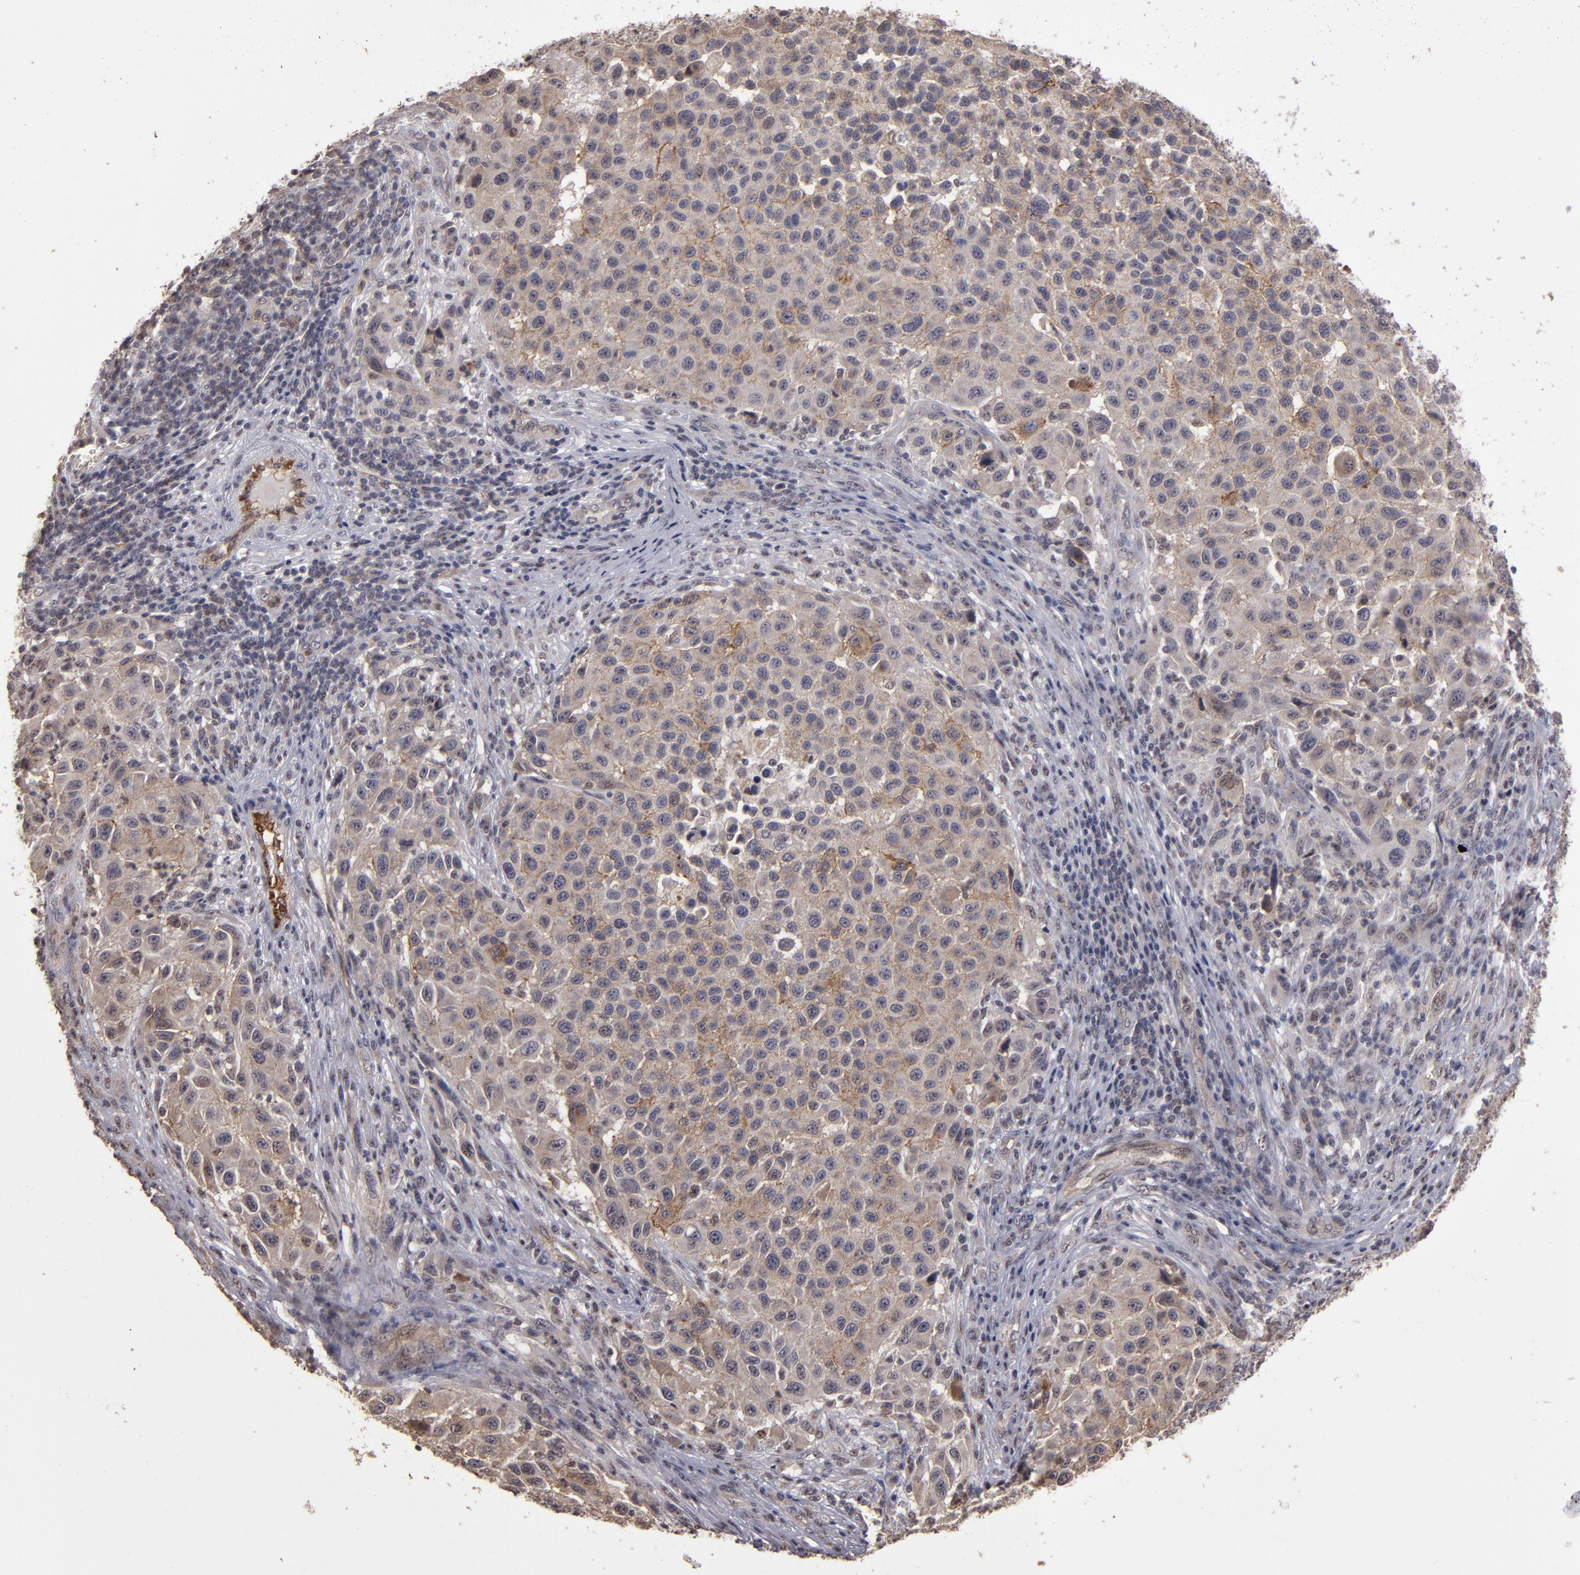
{"staining": {"intensity": "moderate", "quantity": ">75%", "location": "cytoplasmic/membranous"}, "tissue": "melanoma", "cell_type": "Tumor cells", "image_type": "cancer", "snomed": [{"axis": "morphology", "description": "Malignant melanoma, Metastatic site"}, {"axis": "topography", "description": "Lymph node"}], "caption": "A brown stain labels moderate cytoplasmic/membranous staining of a protein in malignant melanoma (metastatic site) tumor cells.", "gene": "CD55", "patient": {"sex": "male", "age": 61}}